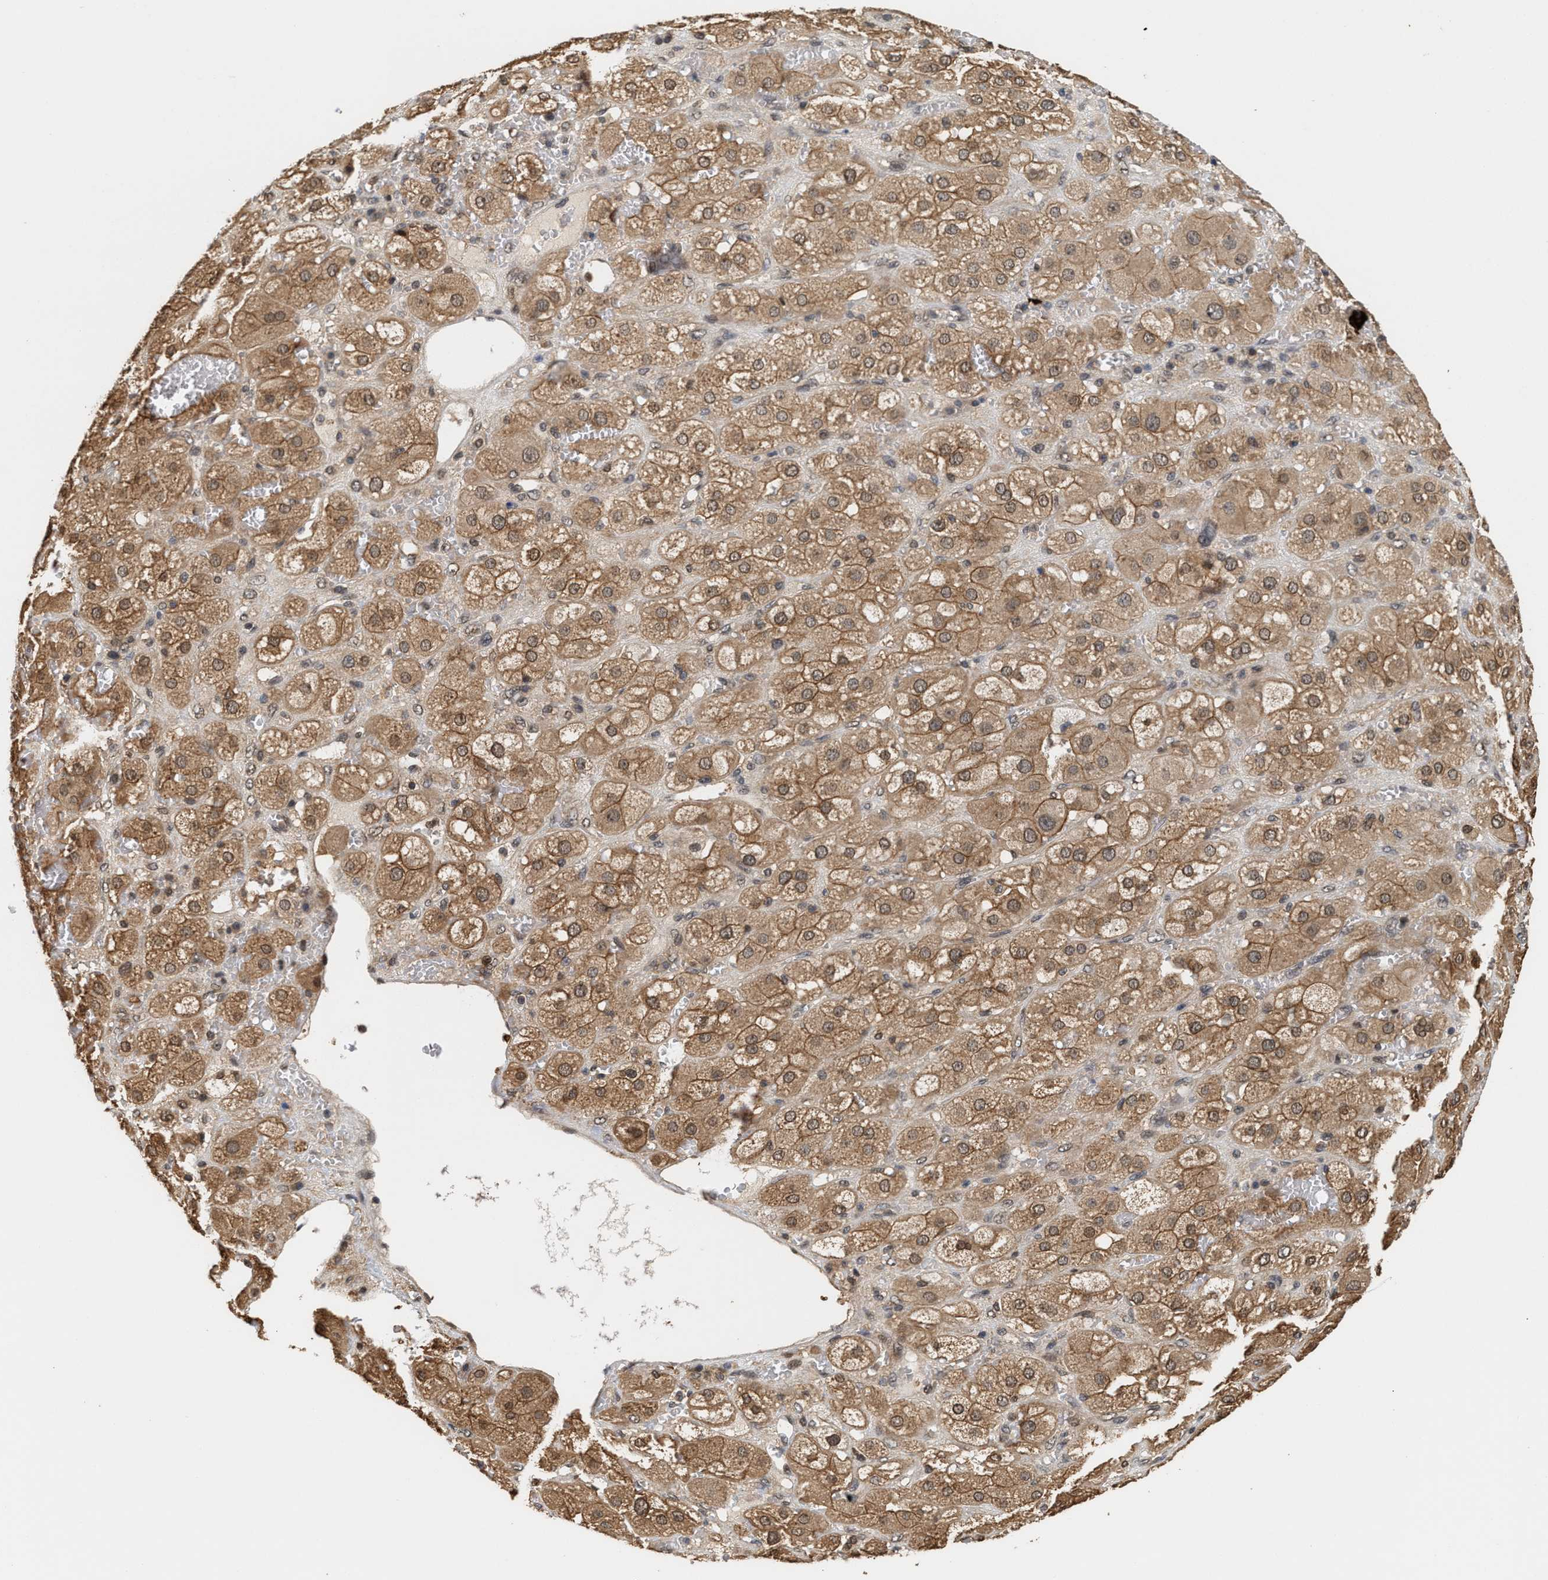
{"staining": {"intensity": "moderate", "quantity": ">75%", "location": "cytoplasmic/membranous,nuclear"}, "tissue": "adrenal gland", "cell_type": "Glandular cells", "image_type": "normal", "snomed": [{"axis": "morphology", "description": "Normal tissue, NOS"}, {"axis": "topography", "description": "Adrenal gland"}], "caption": "Immunohistochemical staining of unremarkable adrenal gland demonstrates medium levels of moderate cytoplasmic/membranous,nuclear expression in approximately >75% of glandular cells. The staining was performed using DAB to visualize the protein expression in brown, while the nuclei were stained in blue with hematoxylin (Magnification: 20x).", "gene": "ABHD5", "patient": {"sex": "female", "age": 47}}